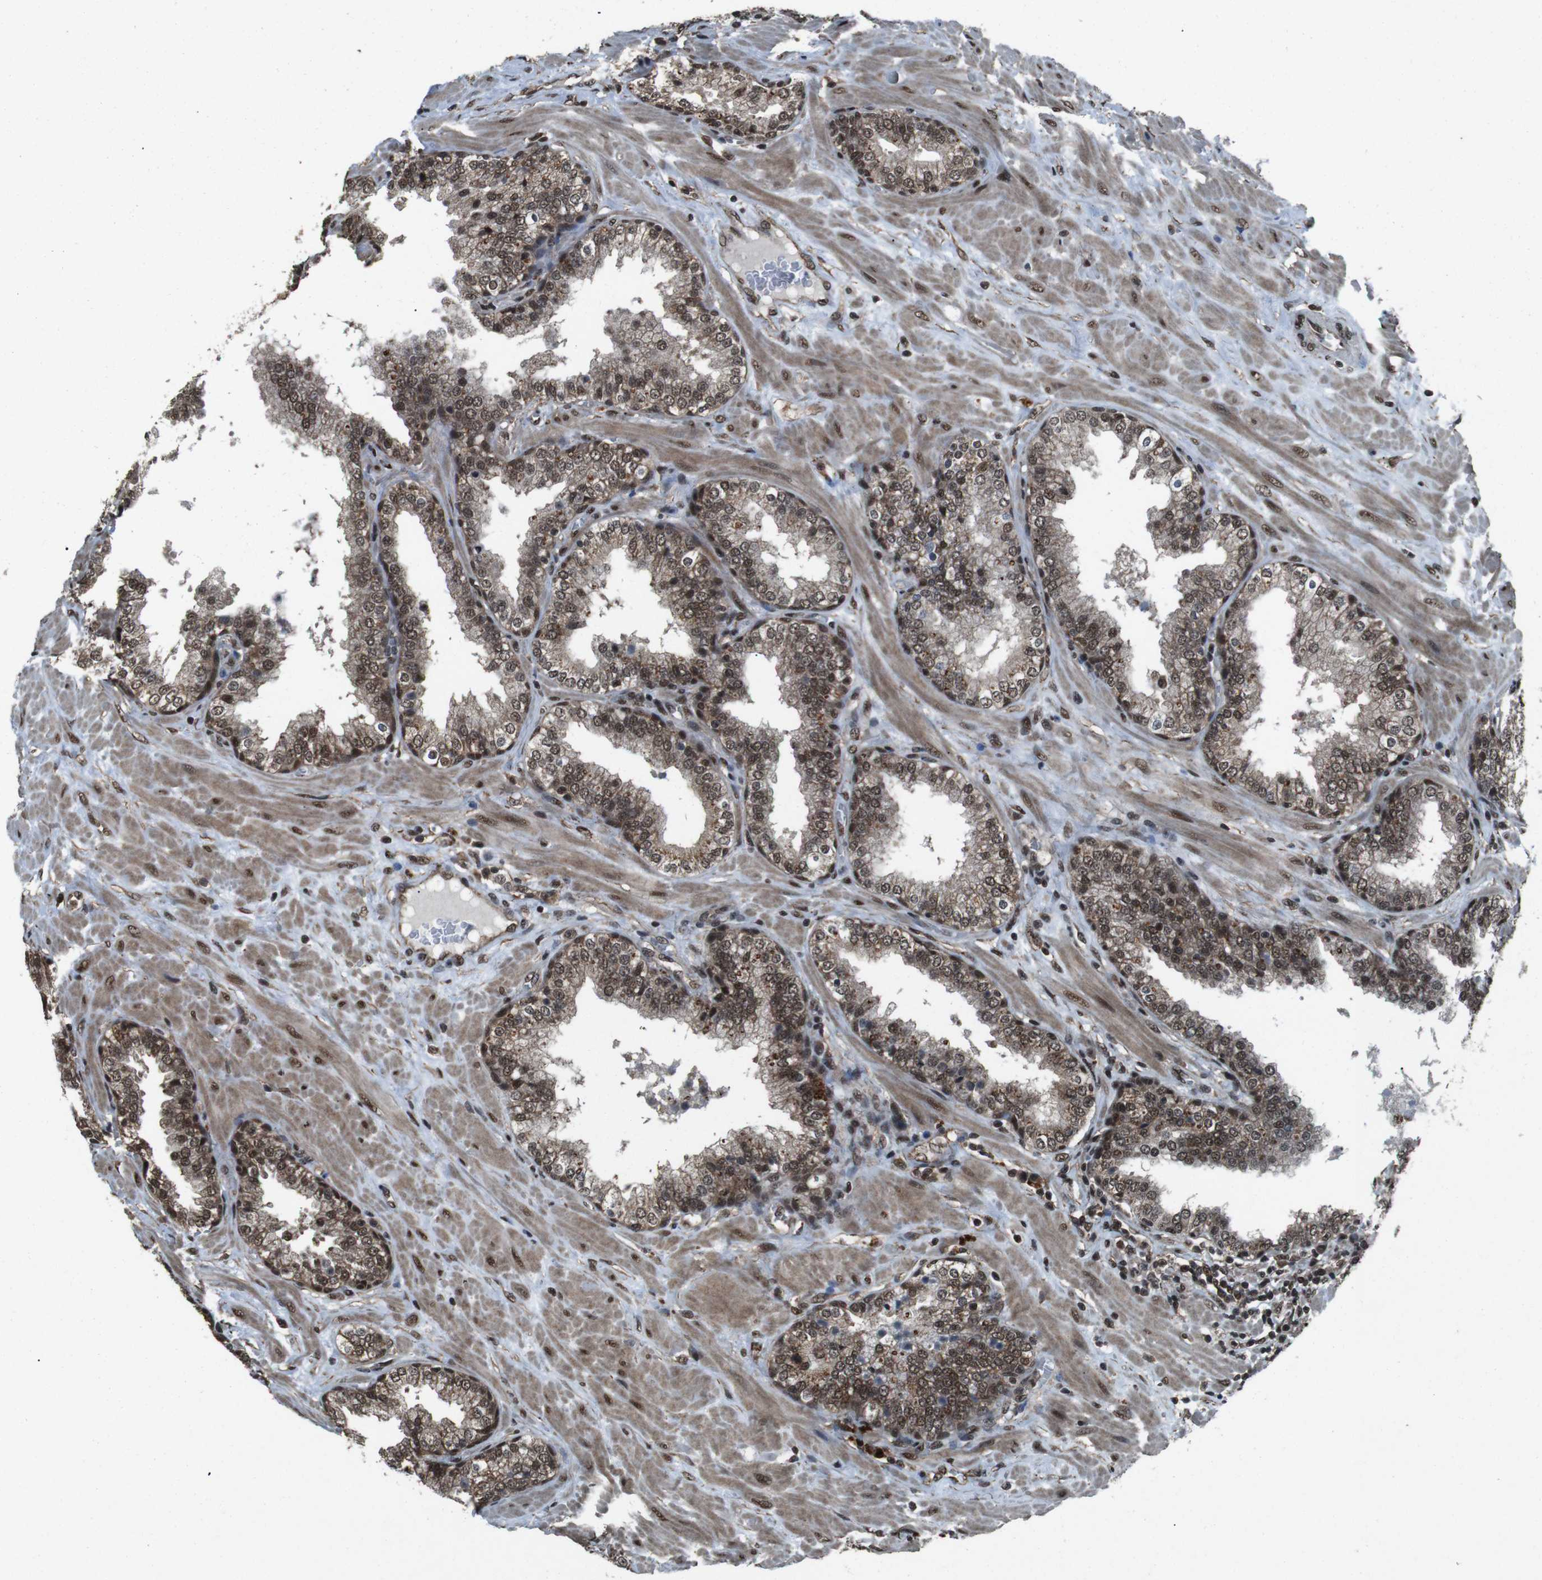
{"staining": {"intensity": "moderate", "quantity": ">75%", "location": "cytoplasmic/membranous,nuclear"}, "tissue": "prostate", "cell_type": "Glandular cells", "image_type": "normal", "snomed": [{"axis": "morphology", "description": "Normal tissue, NOS"}, {"axis": "topography", "description": "Prostate"}], "caption": "Human prostate stained with a brown dye exhibits moderate cytoplasmic/membranous,nuclear positive expression in approximately >75% of glandular cells.", "gene": "NR4A2", "patient": {"sex": "male", "age": 51}}